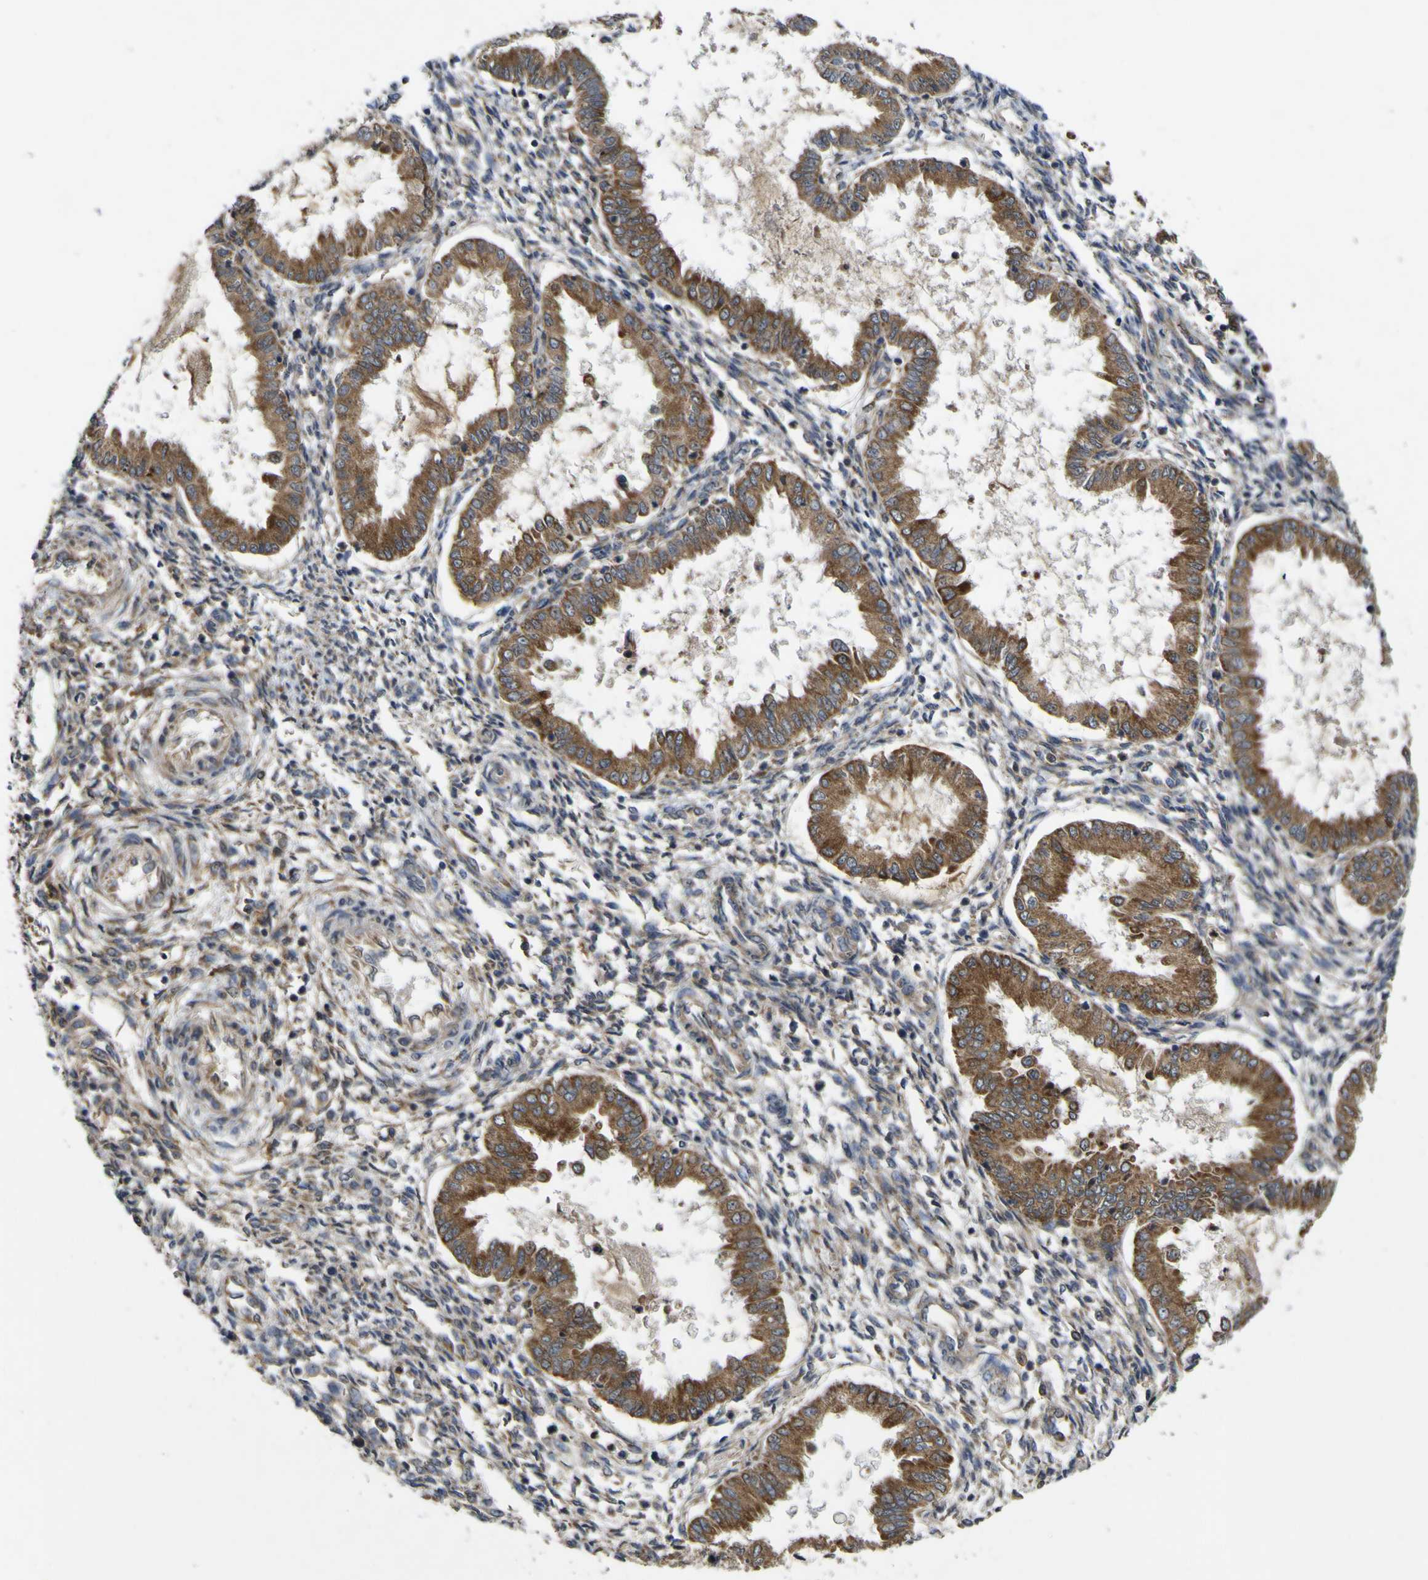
{"staining": {"intensity": "weak", "quantity": ">75%", "location": "cytoplasmic/membranous"}, "tissue": "endometrium", "cell_type": "Cells in endometrial stroma", "image_type": "normal", "snomed": [{"axis": "morphology", "description": "Normal tissue, NOS"}, {"axis": "topography", "description": "Endometrium"}], "caption": "High-magnification brightfield microscopy of unremarkable endometrium stained with DAB (3,3'-diaminobenzidine) (brown) and counterstained with hematoxylin (blue). cells in endometrial stroma exhibit weak cytoplasmic/membranous expression is seen in about>75% of cells. The protein of interest is stained brown, and the nuclei are stained in blue (DAB IHC with brightfield microscopy, high magnification).", "gene": "IRAK2", "patient": {"sex": "female", "age": 33}}